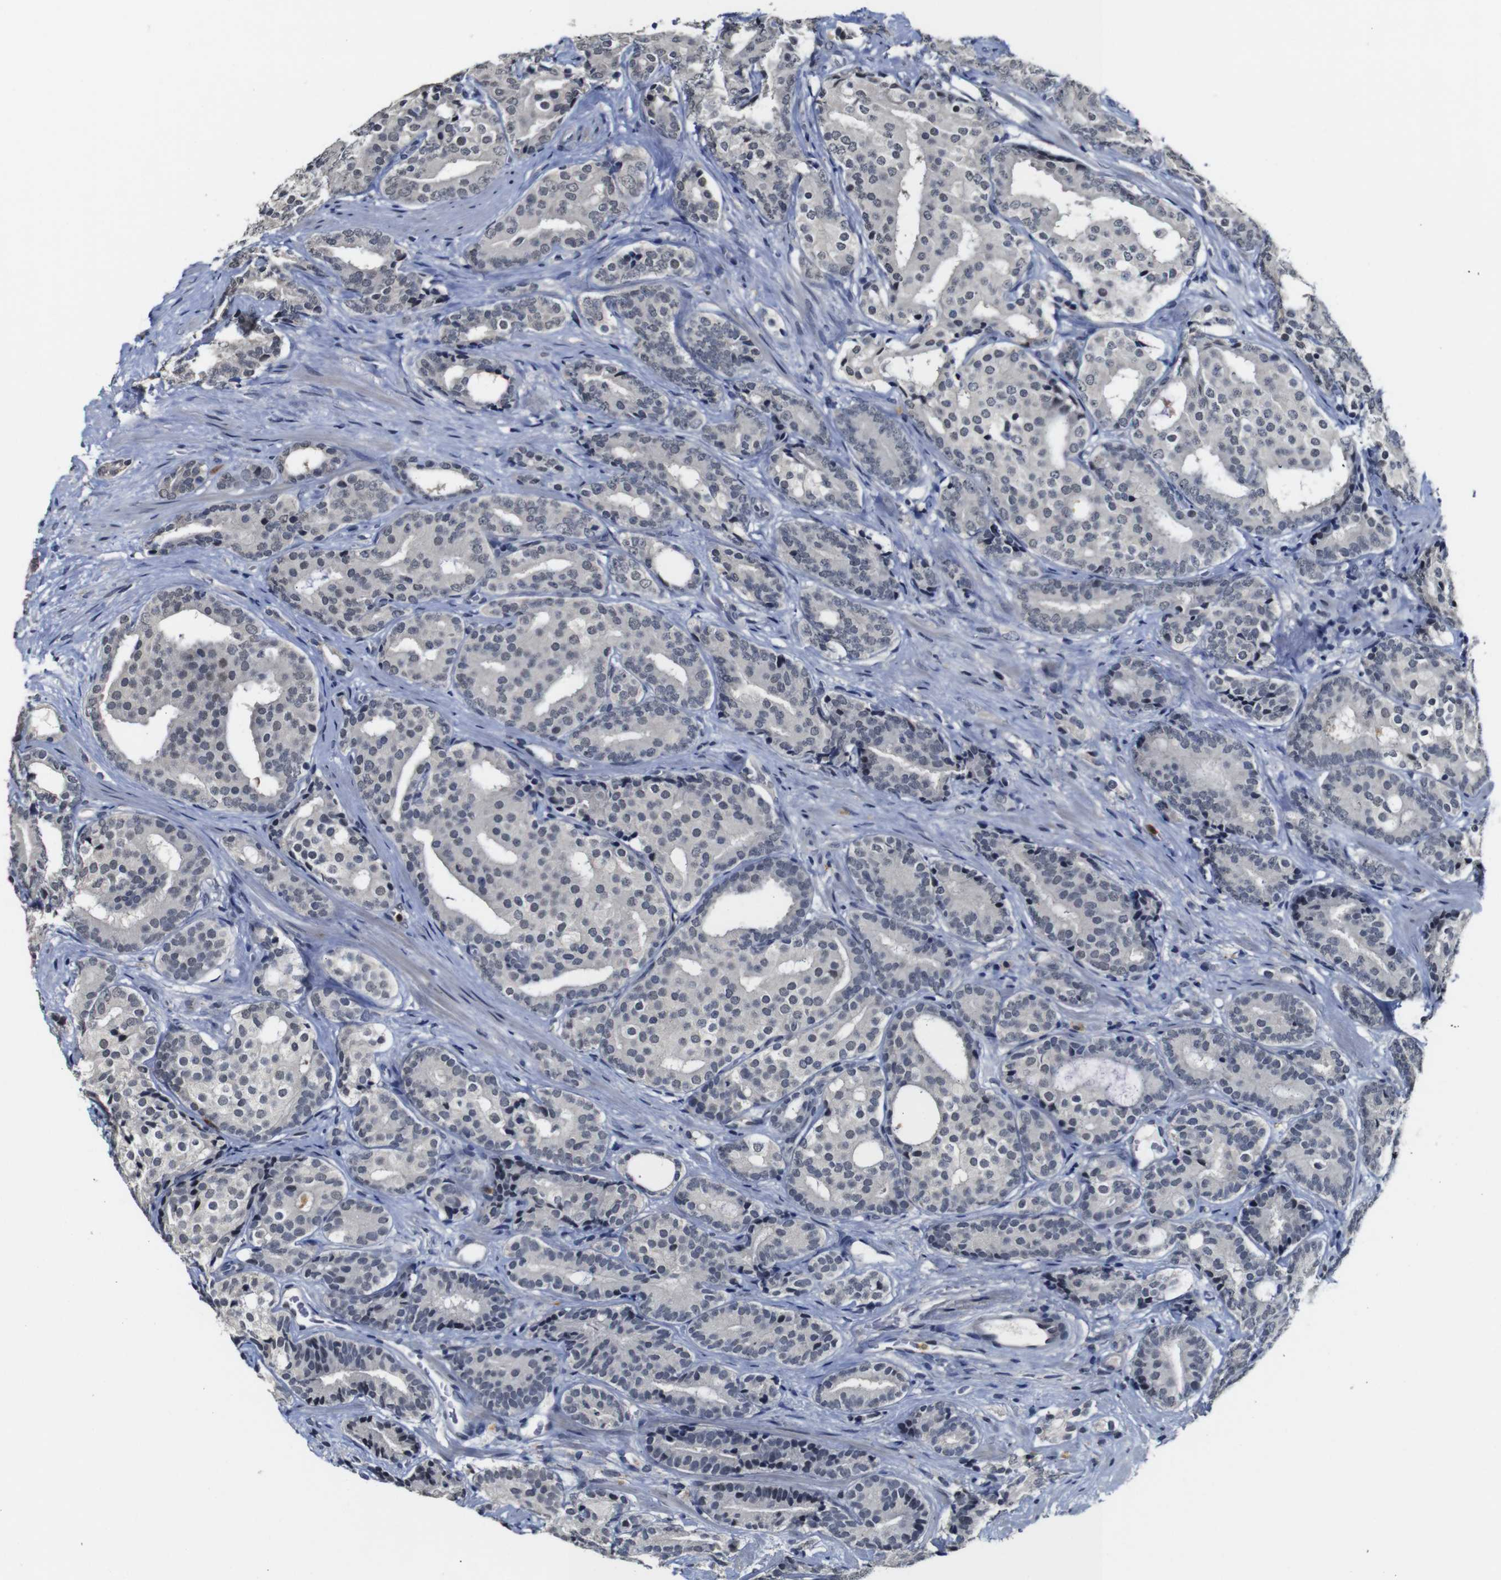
{"staining": {"intensity": "negative", "quantity": "none", "location": "none"}, "tissue": "prostate cancer", "cell_type": "Tumor cells", "image_type": "cancer", "snomed": [{"axis": "morphology", "description": "Adenocarcinoma, High grade"}, {"axis": "topography", "description": "Prostate"}], "caption": "Histopathology image shows no significant protein staining in tumor cells of prostate cancer (adenocarcinoma (high-grade)).", "gene": "NTRK3", "patient": {"sex": "male", "age": 71}}